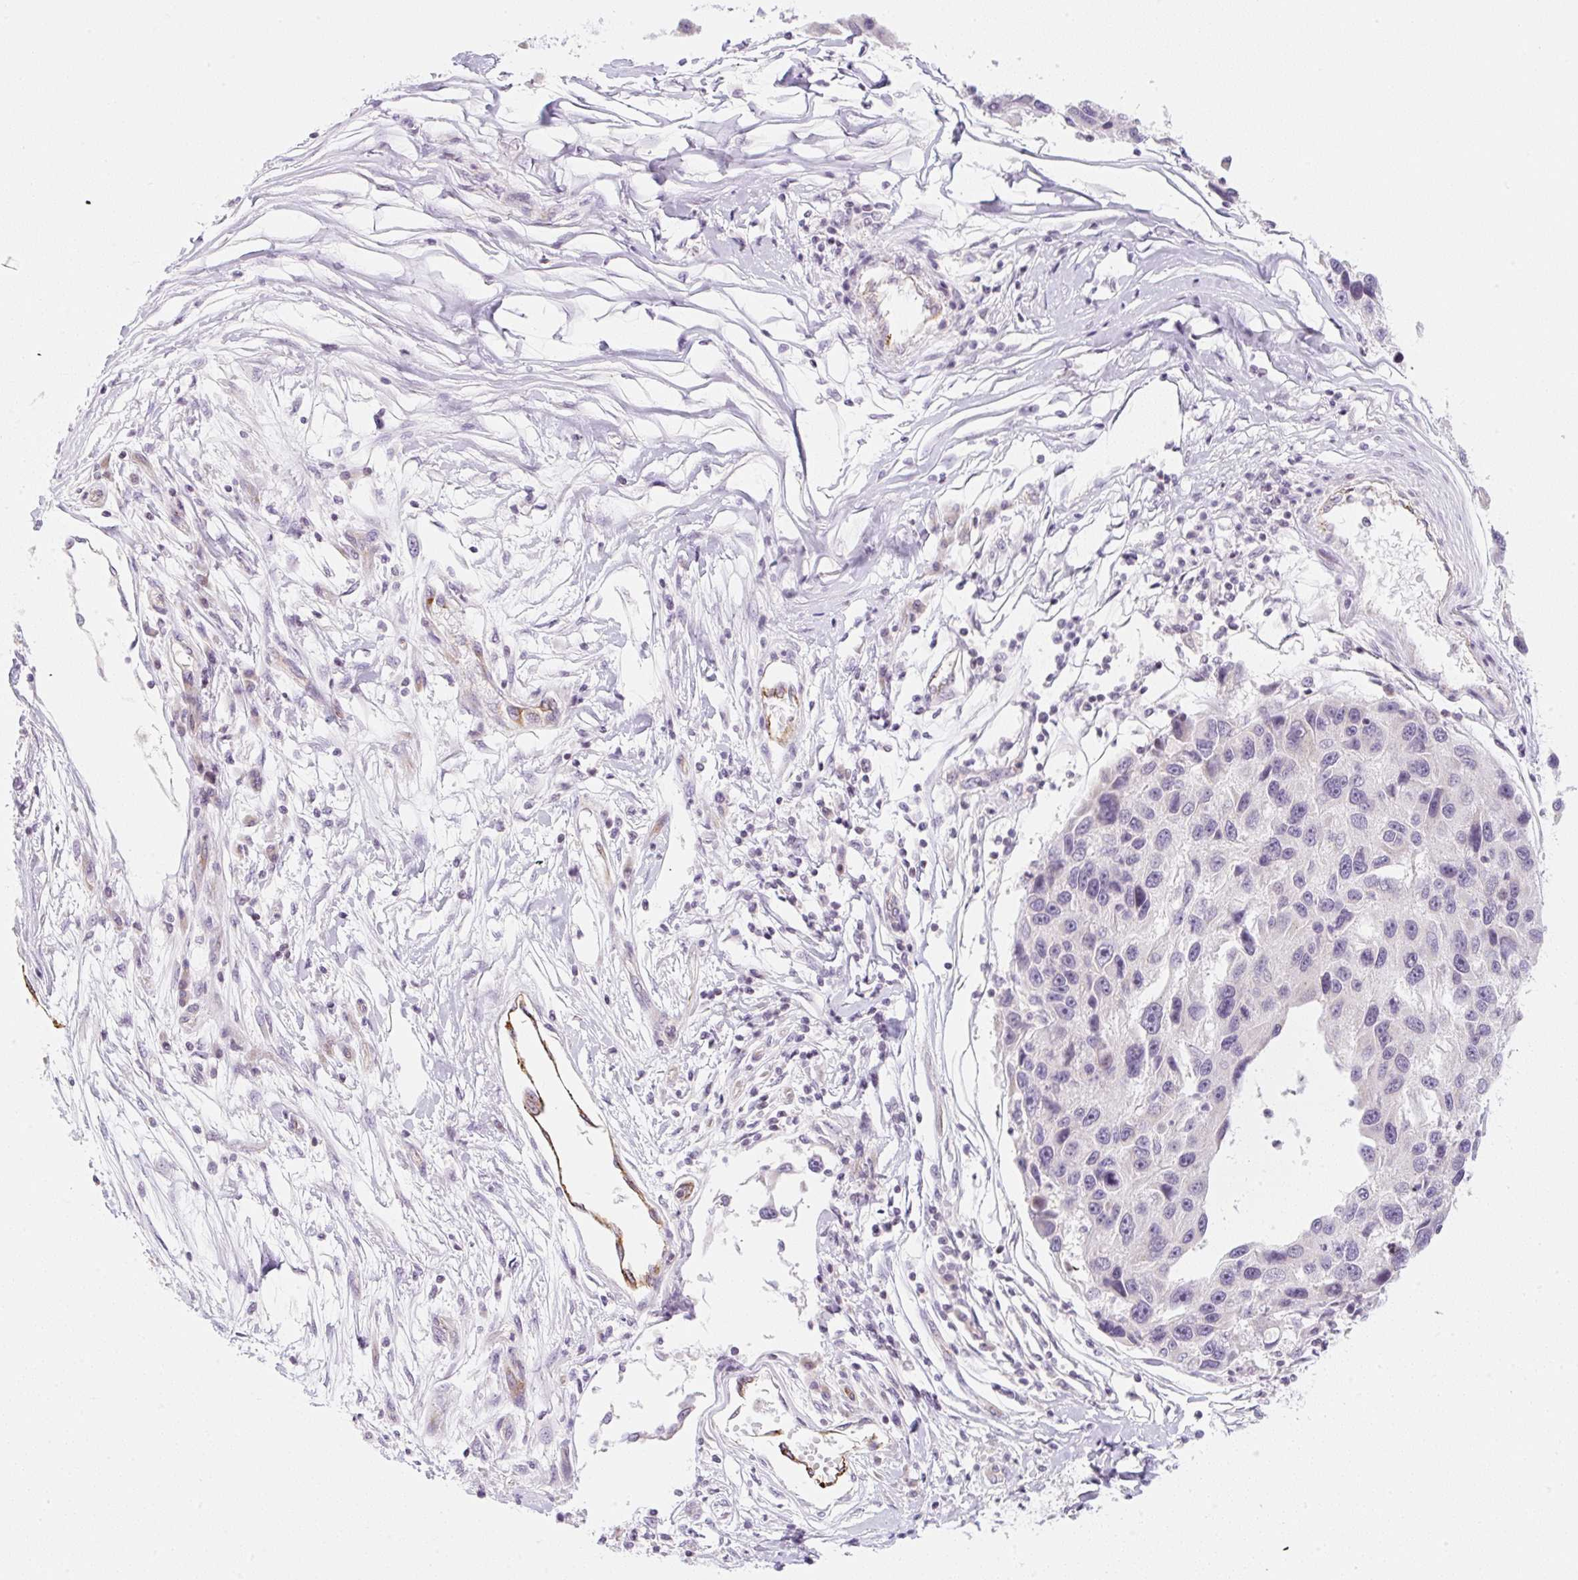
{"staining": {"intensity": "negative", "quantity": "none", "location": "none"}, "tissue": "melanoma", "cell_type": "Tumor cells", "image_type": "cancer", "snomed": [{"axis": "morphology", "description": "Malignant melanoma, NOS"}, {"axis": "topography", "description": "Skin"}], "caption": "High magnification brightfield microscopy of malignant melanoma stained with DAB (brown) and counterstained with hematoxylin (blue): tumor cells show no significant positivity.", "gene": "CASKIN1", "patient": {"sex": "male", "age": 53}}